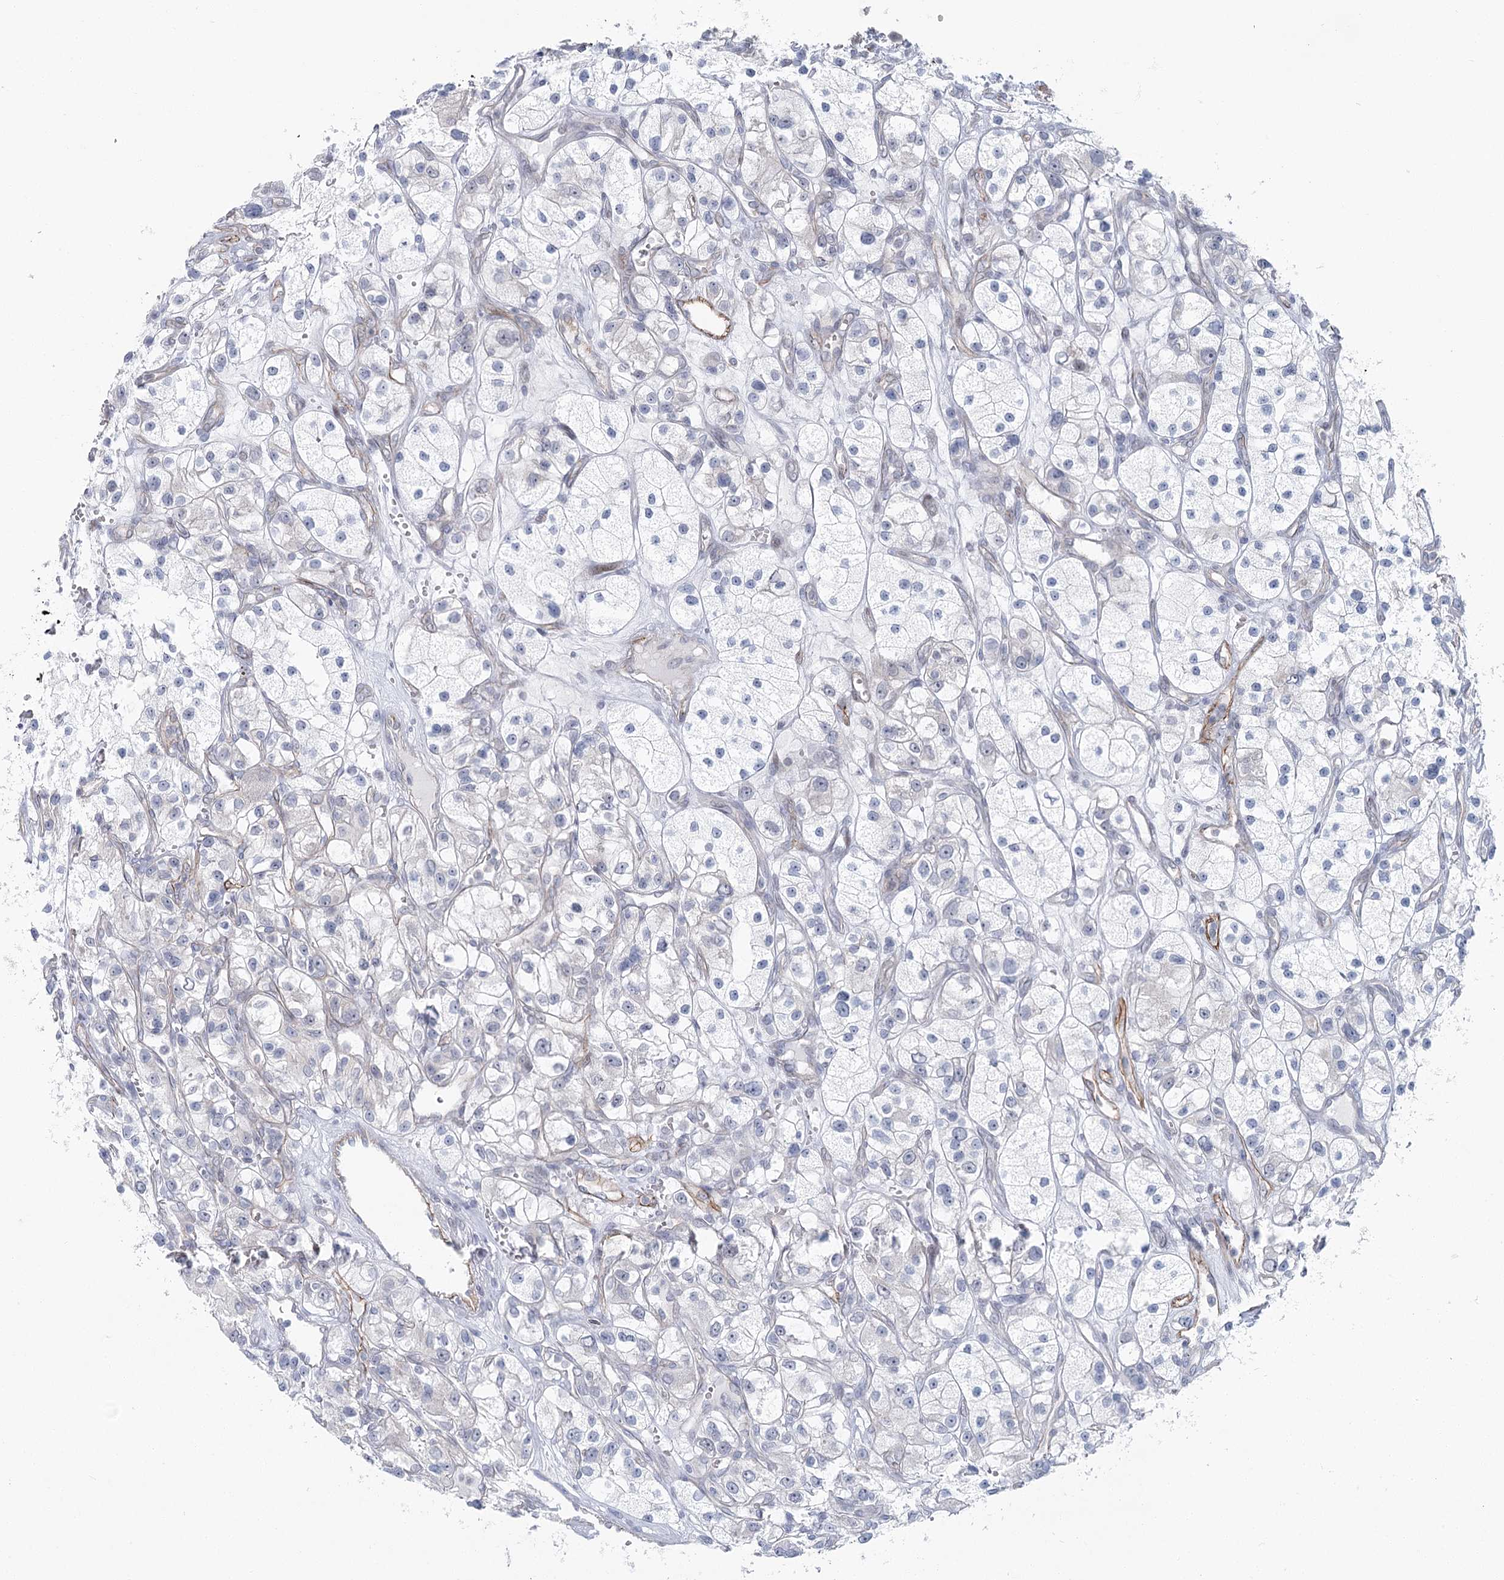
{"staining": {"intensity": "negative", "quantity": "none", "location": "none"}, "tissue": "renal cancer", "cell_type": "Tumor cells", "image_type": "cancer", "snomed": [{"axis": "morphology", "description": "Adenocarcinoma, NOS"}, {"axis": "topography", "description": "Kidney"}], "caption": "Image shows no protein positivity in tumor cells of renal cancer tissue. (DAB immunohistochemistry, high magnification).", "gene": "ABHD8", "patient": {"sex": "female", "age": 57}}